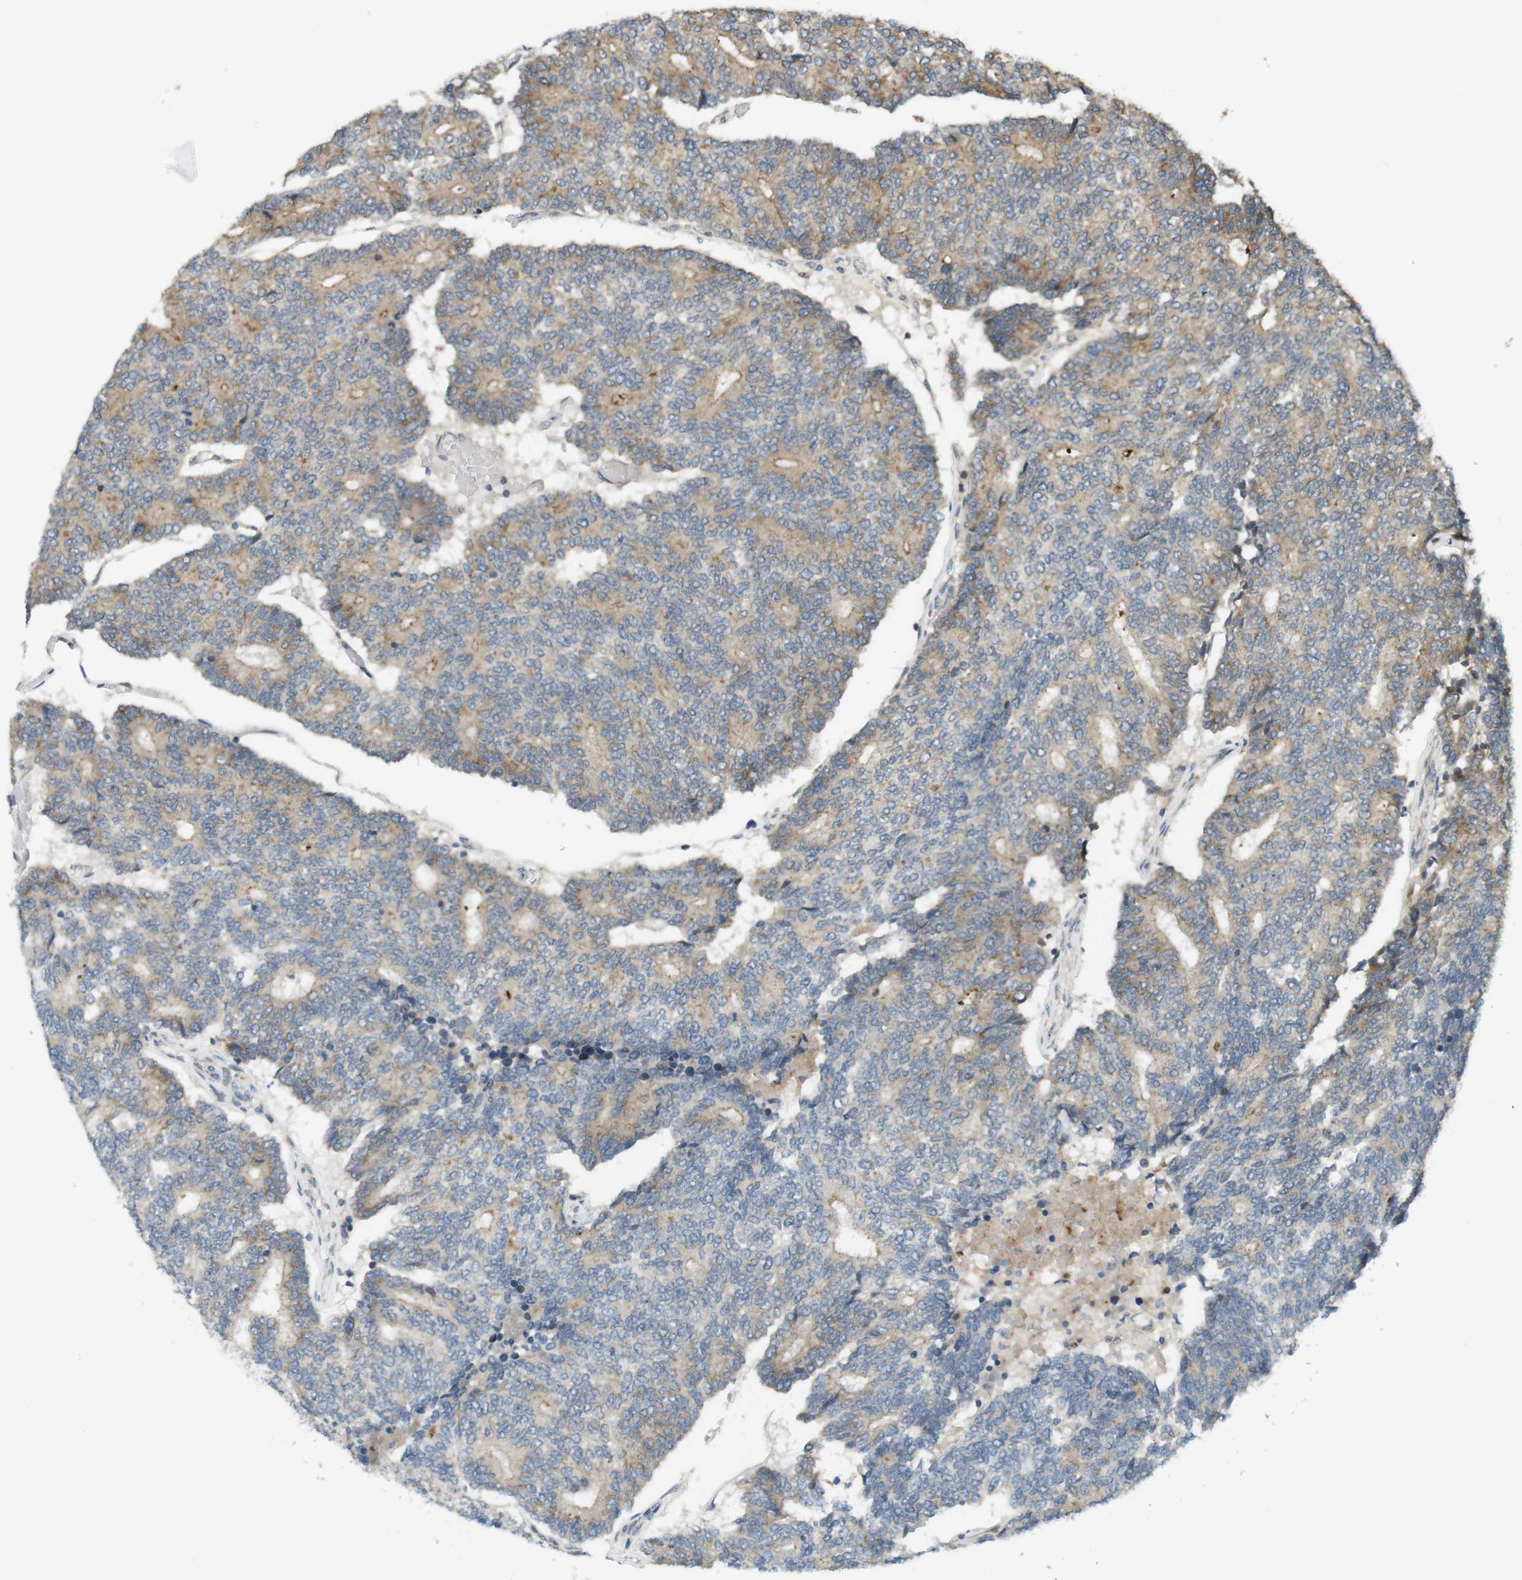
{"staining": {"intensity": "weak", "quantity": ">75%", "location": "cytoplasmic/membranous"}, "tissue": "prostate cancer", "cell_type": "Tumor cells", "image_type": "cancer", "snomed": [{"axis": "morphology", "description": "Normal tissue, NOS"}, {"axis": "morphology", "description": "Adenocarcinoma, High grade"}, {"axis": "topography", "description": "Prostate"}, {"axis": "topography", "description": "Seminal veicle"}], "caption": "Protein staining reveals weak cytoplasmic/membranous expression in approximately >75% of tumor cells in adenocarcinoma (high-grade) (prostate).", "gene": "CLRN3", "patient": {"sex": "male", "age": 55}}